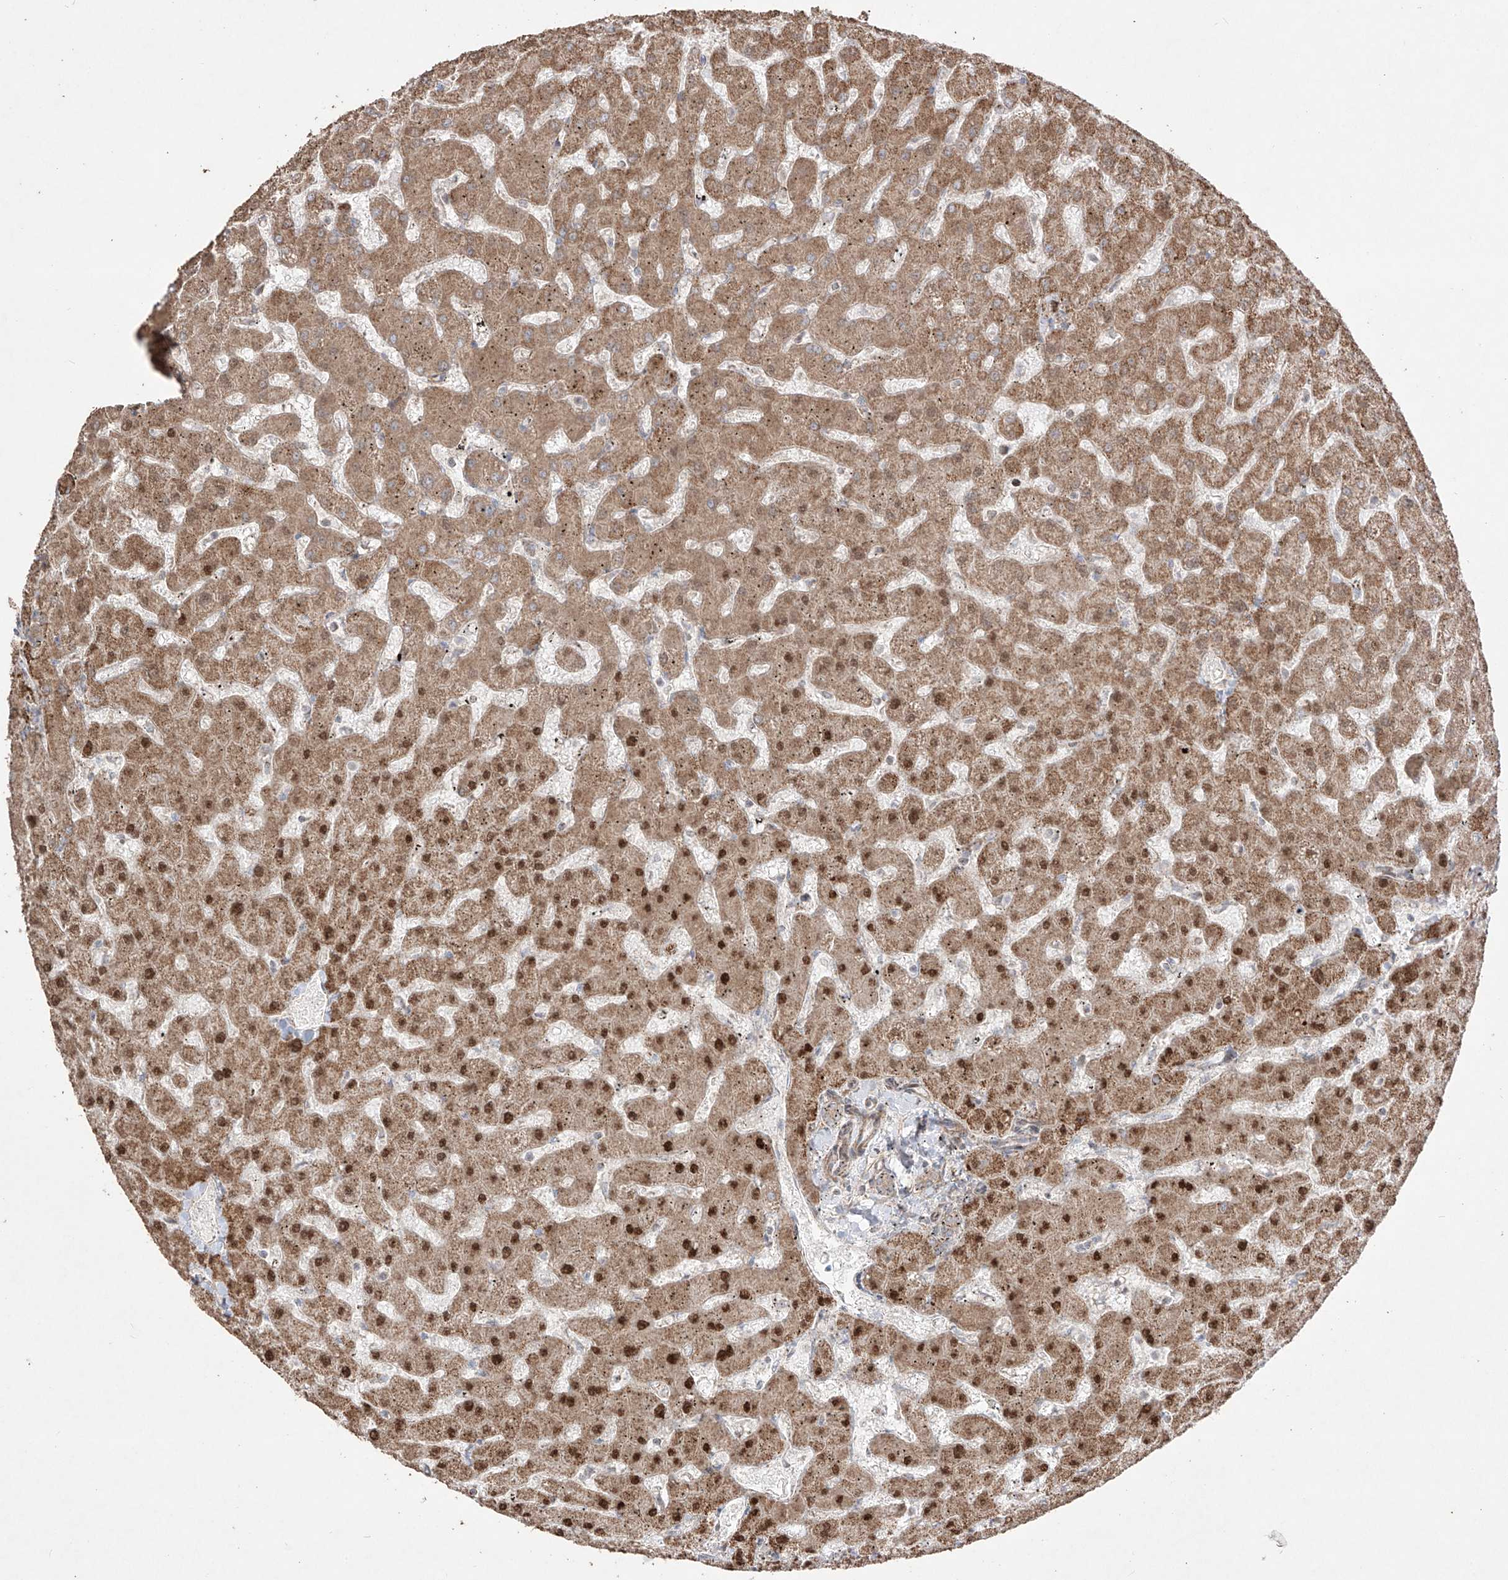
{"staining": {"intensity": "weak", "quantity": ">75%", "location": "cytoplasmic/membranous"}, "tissue": "liver", "cell_type": "Cholangiocytes", "image_type": "normal", "snomed": [{"axis": "morphology", "description": "Normal tissue, NOS"}, {"axis": "topography", "description": "Liver"}], "caption": "IHC (DAB) staining of unremarkable liver shows weak cytoplasmic/membranous protein positivity in about >75% of cholangiocytes. (Stains: DAB in brown, nuclei in blue, Microscopy: brightfield microscopy at high magnification).", "gene": "YKT6", "patient": {"sex": "female", "age": 63}}